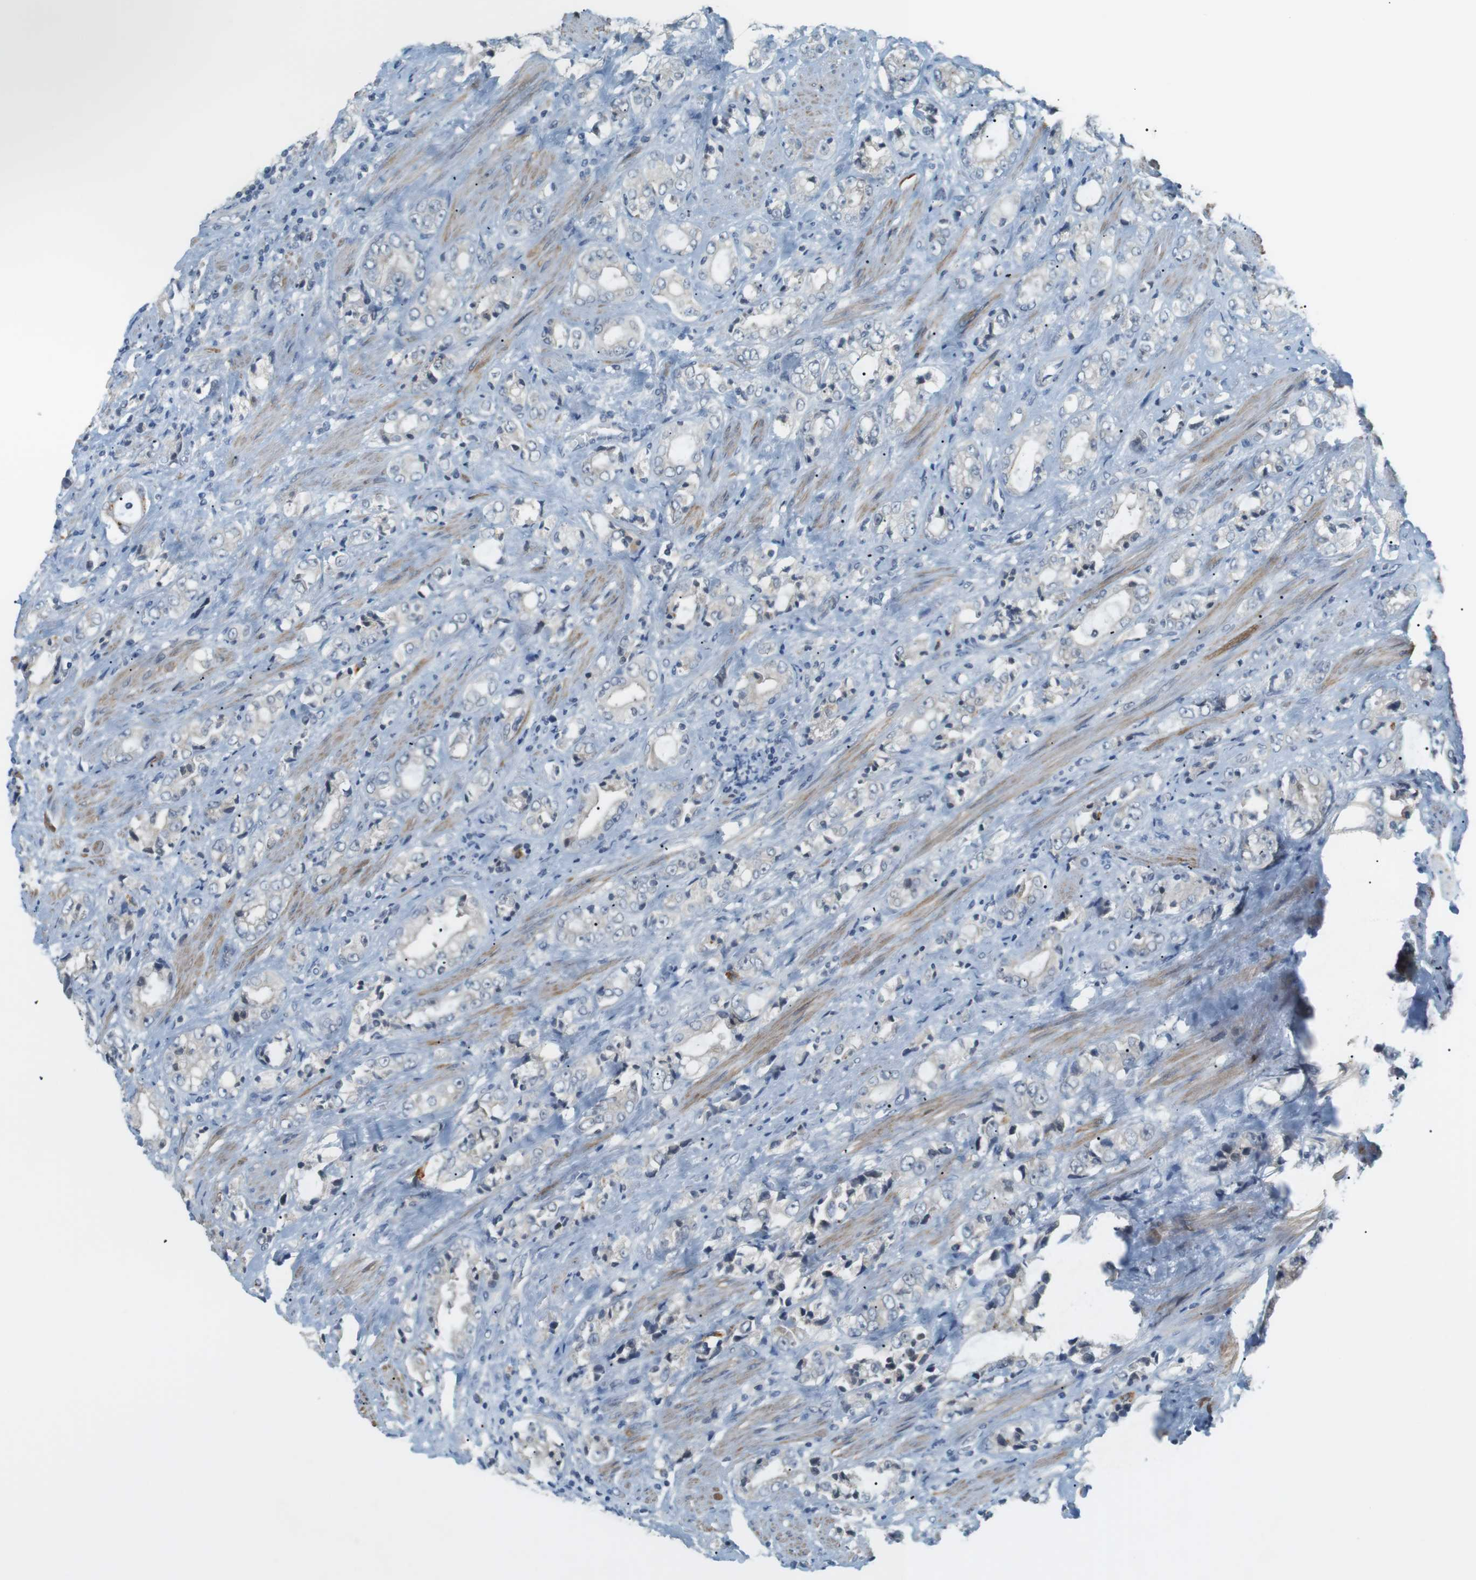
{"staining": {"intensity": "negative", "quantity": "none", "location": "none"}, "tissue": "prostate cancer", "cell_type": "Tumor cells", "image_type": "cancer", "snomed": [{"axis": "morphology", "description": "Adenocarcinoma, High grade"}, {"axis": "topography", "description": "Prostate"}], "caption": "A histopathology image of human prostate cancer (high-grade adenocarcinoma) is negative for staining in tumor cells.", "gene": "RTN3", "patient": {"sex": "male", "age": 61}}